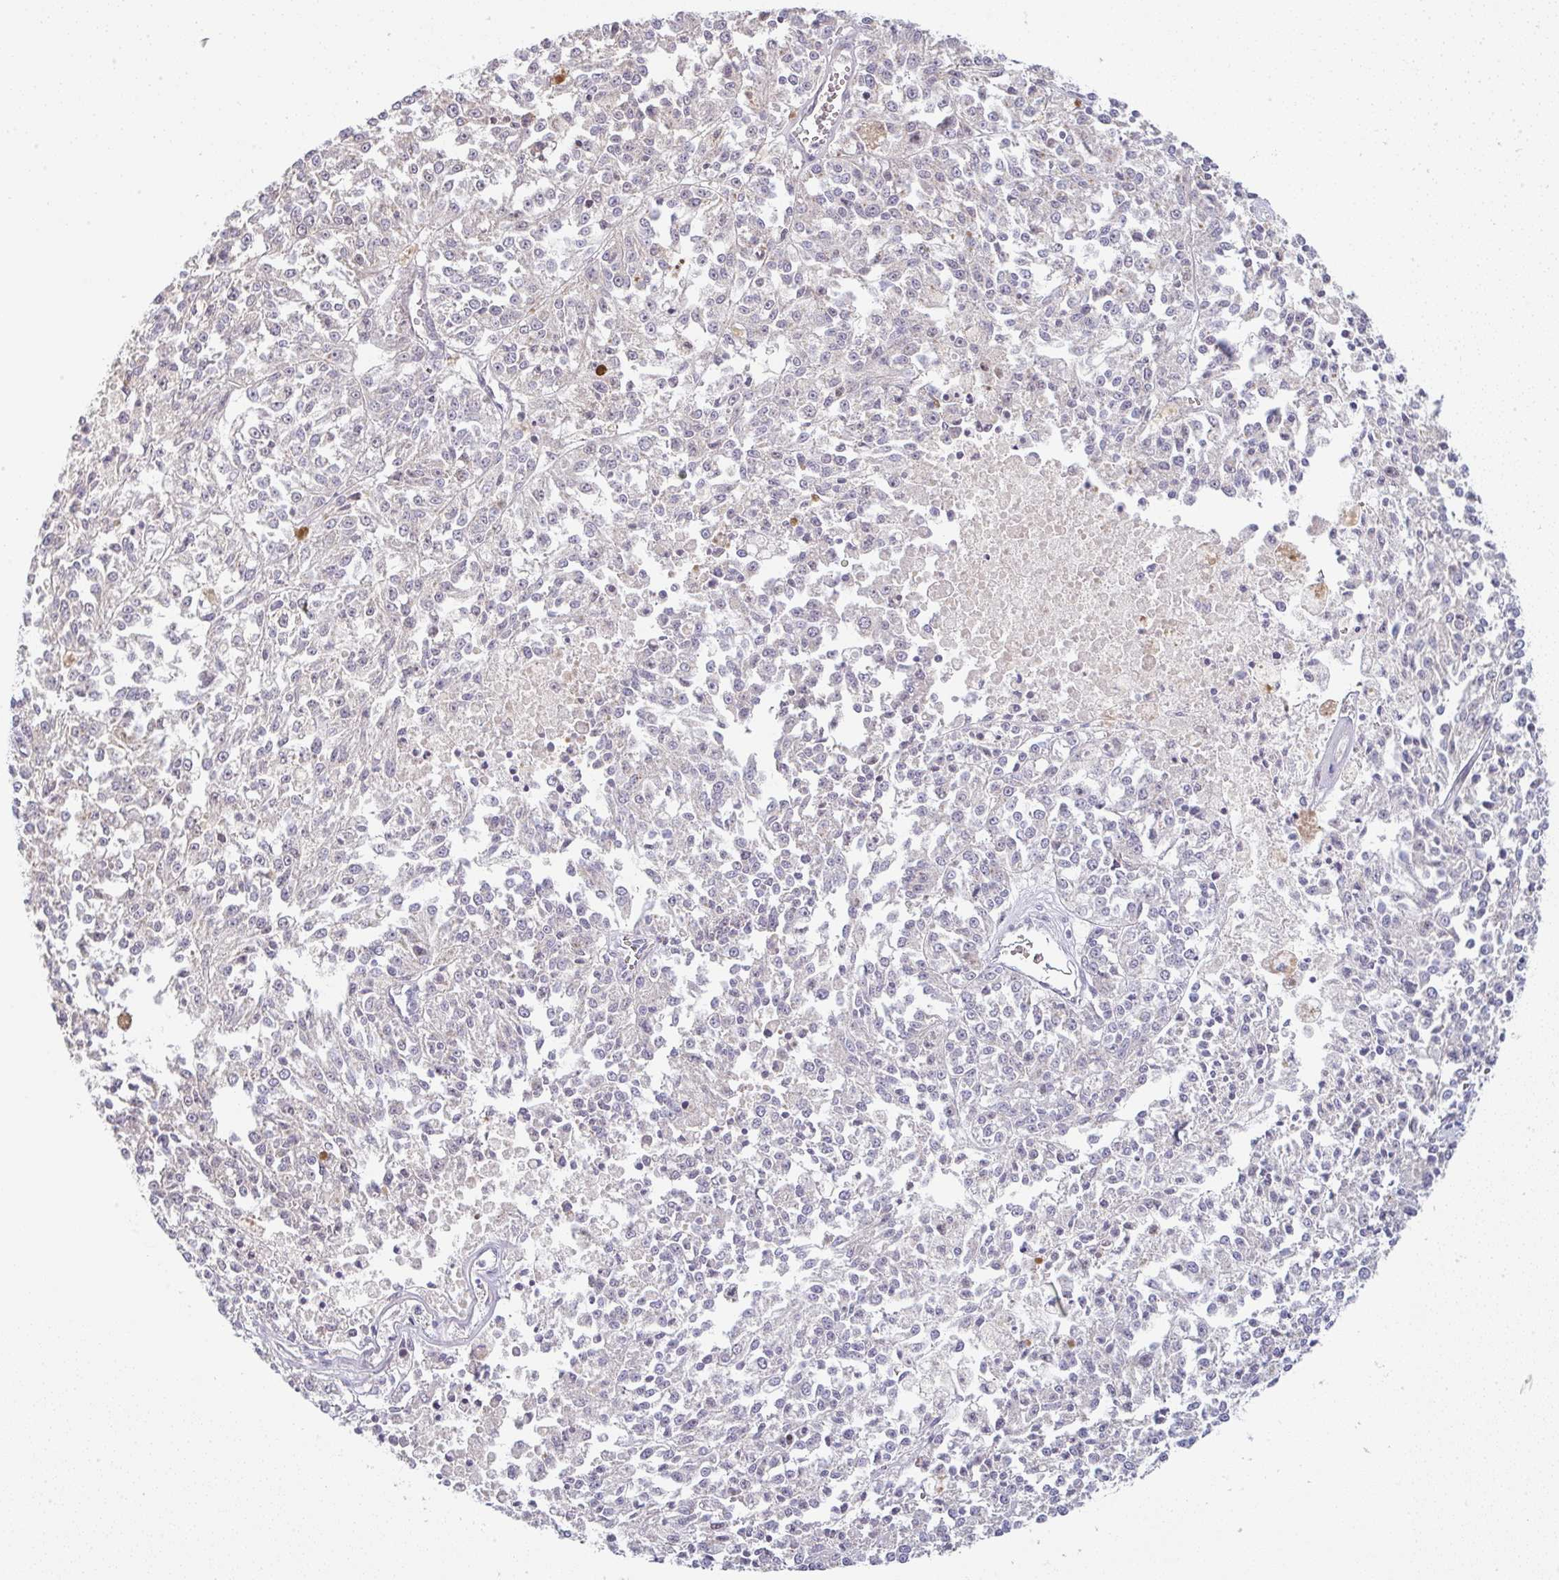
{"staining": {"intensity": "negative", "quantity": "none", "location": "none"}, "tissue": "melanoma", "cell_type": "Tumor cells", "image_type": "cancer", "snomed": [{"axis": "morphology", "description": "Malignant melanoma, NOS"}, {"axis": "topography", "description": "Skin"}], "caption": "Tumor cells show no significant expression in melanoma.", "gene": "MOB1A", "patient": {"sex": "female", "age": 64}}